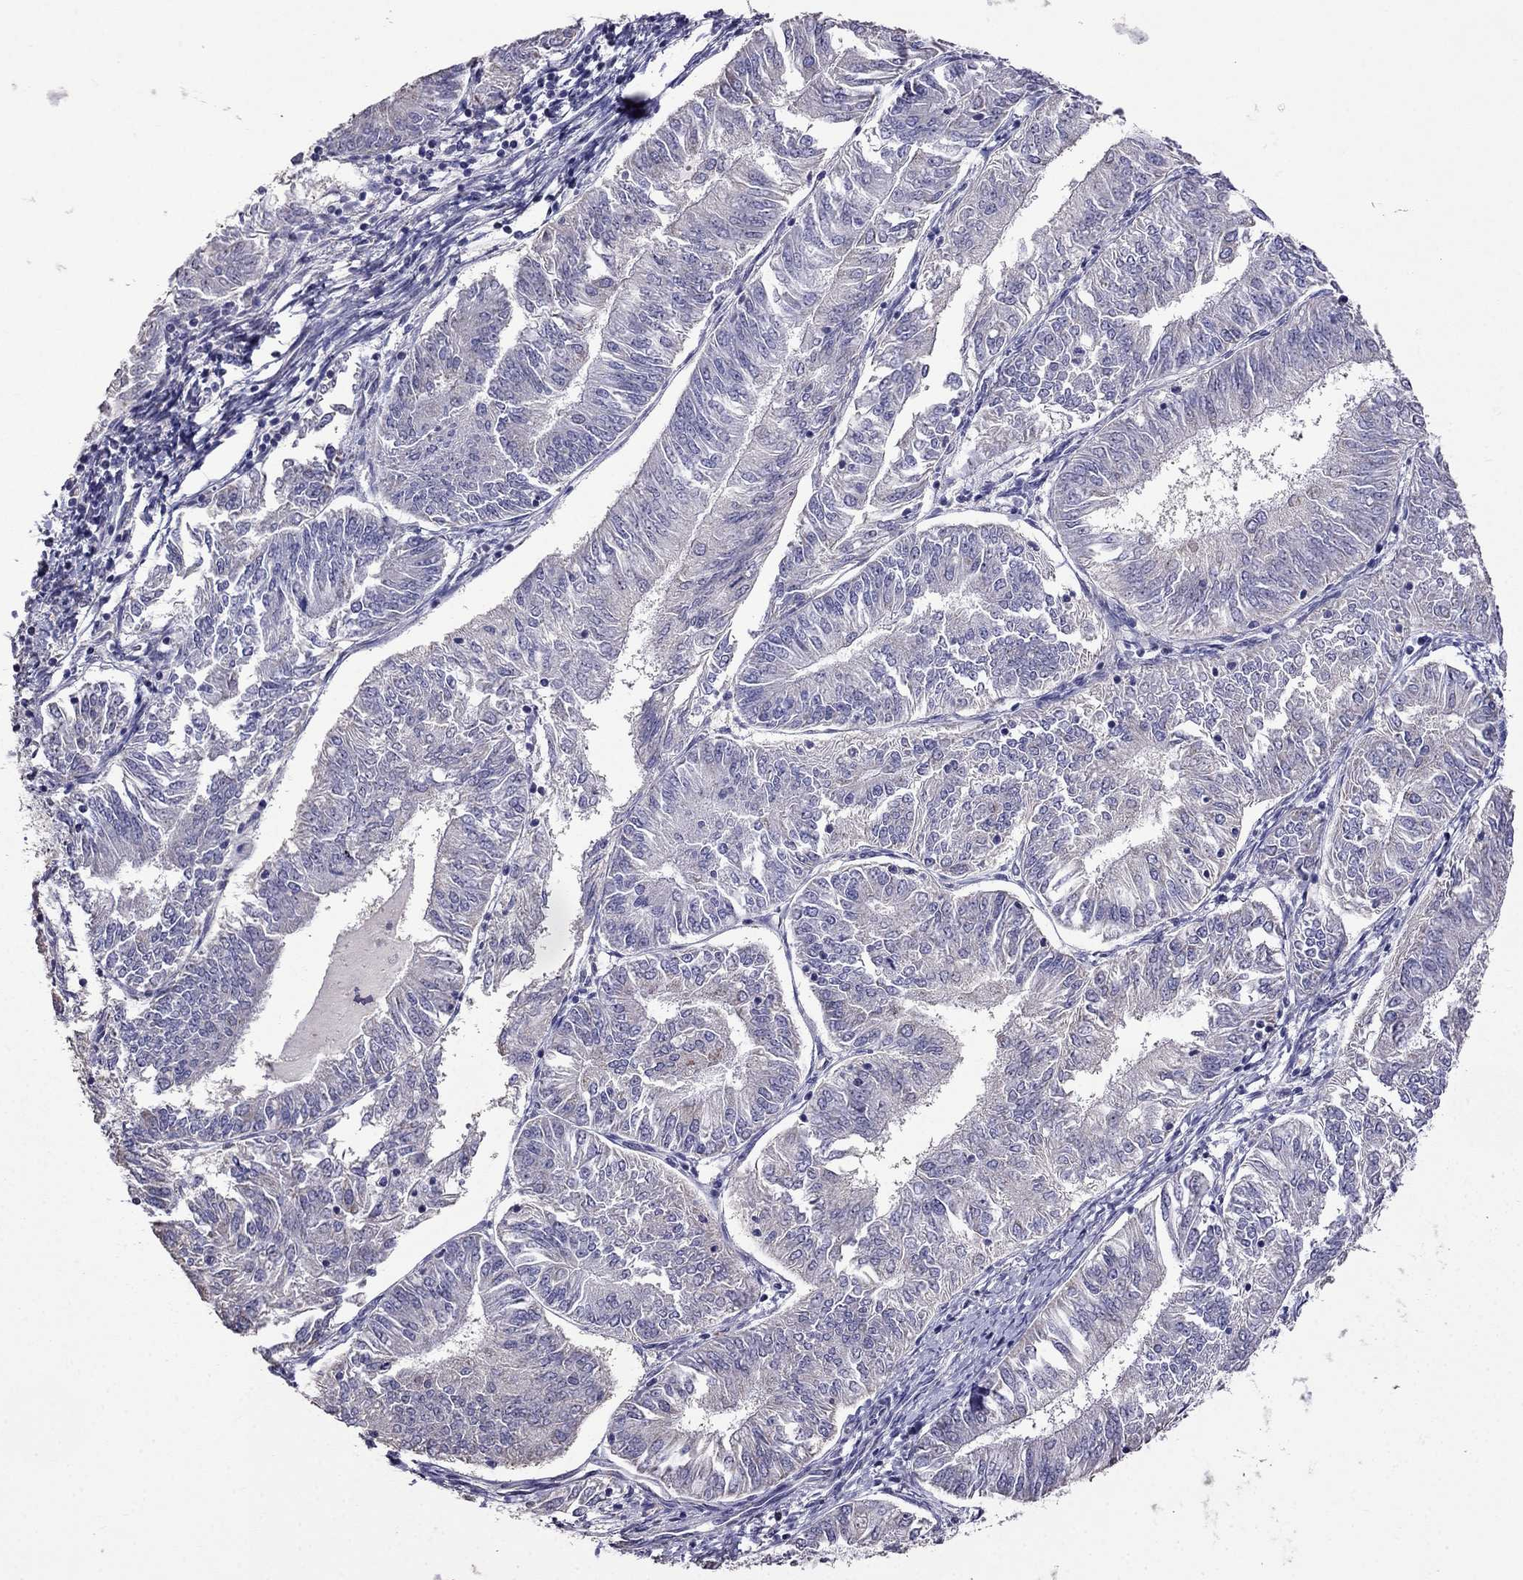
{"staining": {"intensity": "negative", "quantity": "none", "location": "none"}, "tissue": "endometrial cancer", "cell_type": "Tumor cells", "image_type": "cancer", "snomed": [{"axis": "morphology", "description": "Adenocarcinoma, NOS"}, {"axis": "topography", "description": "Endometrium"}], "caption": "Protein analysis of endometrial adenocarcinoma displays no significant staining in tumor cells.", "gene": "AK5", "patient": {"sex": "female", "age": 58}}